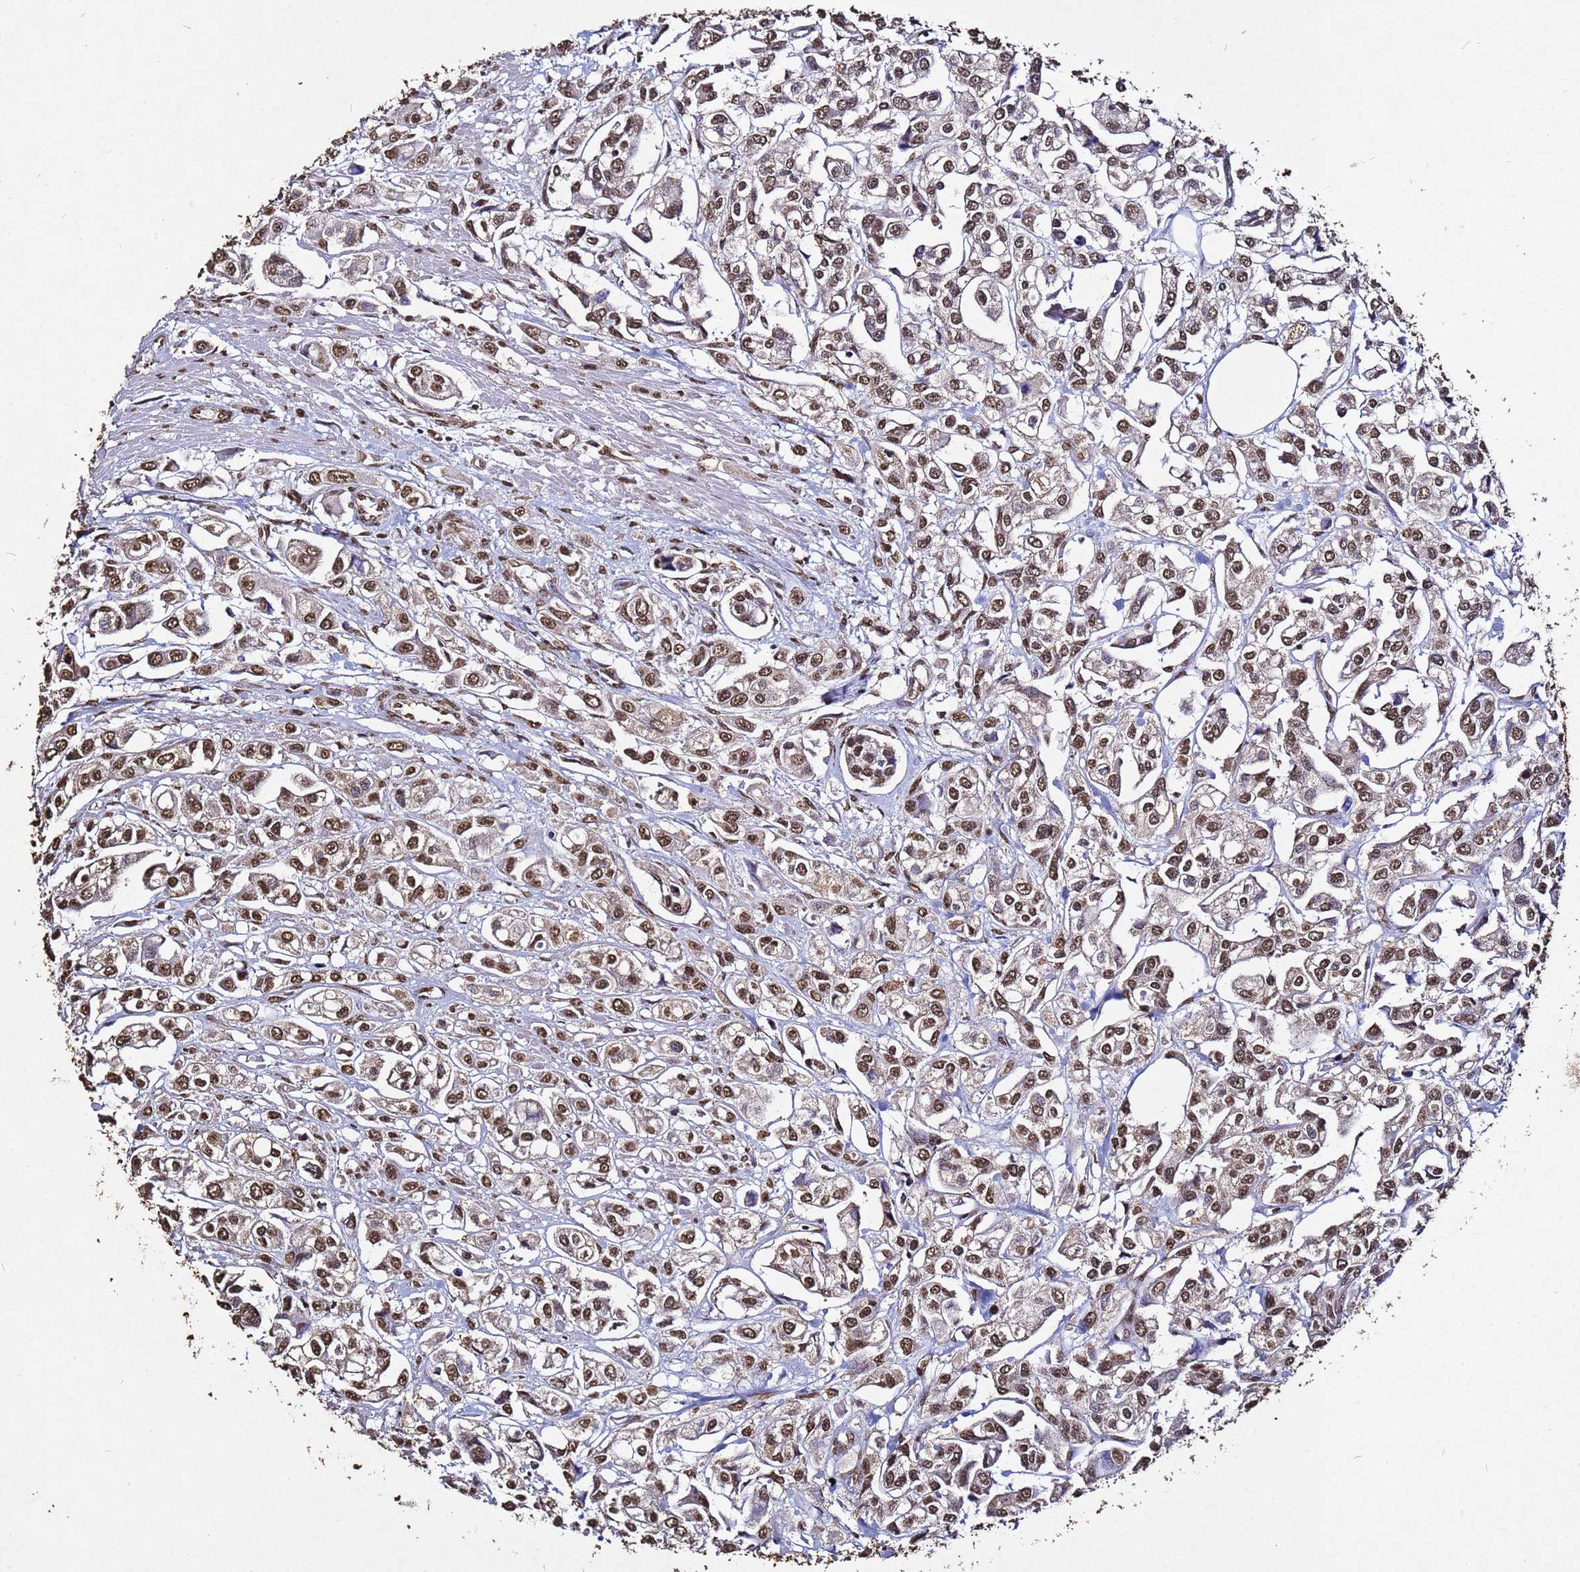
{"staining": {"intensity": "moderate", "quantity": ">75%", "location": "nuclear"}, "tissue": "urothelial cancer", "cell_type": "Tumor cells", "image_type": "cancer", "snomed": [{"axis": "morphology", "description": "Urothelial carcinoma, High grade"}, {"axis": "topography", "description": "Urinary bladder"}], "caption": "An immunohistochemistry (IHC) photomicrograph of tumor tissue is shown. Protein staining in brown highlights moderate nuclear positivity in urothelial cancer within tumor cells.", "gene": "MYOCD", "patient": {"sex": "male", "age": 67}}